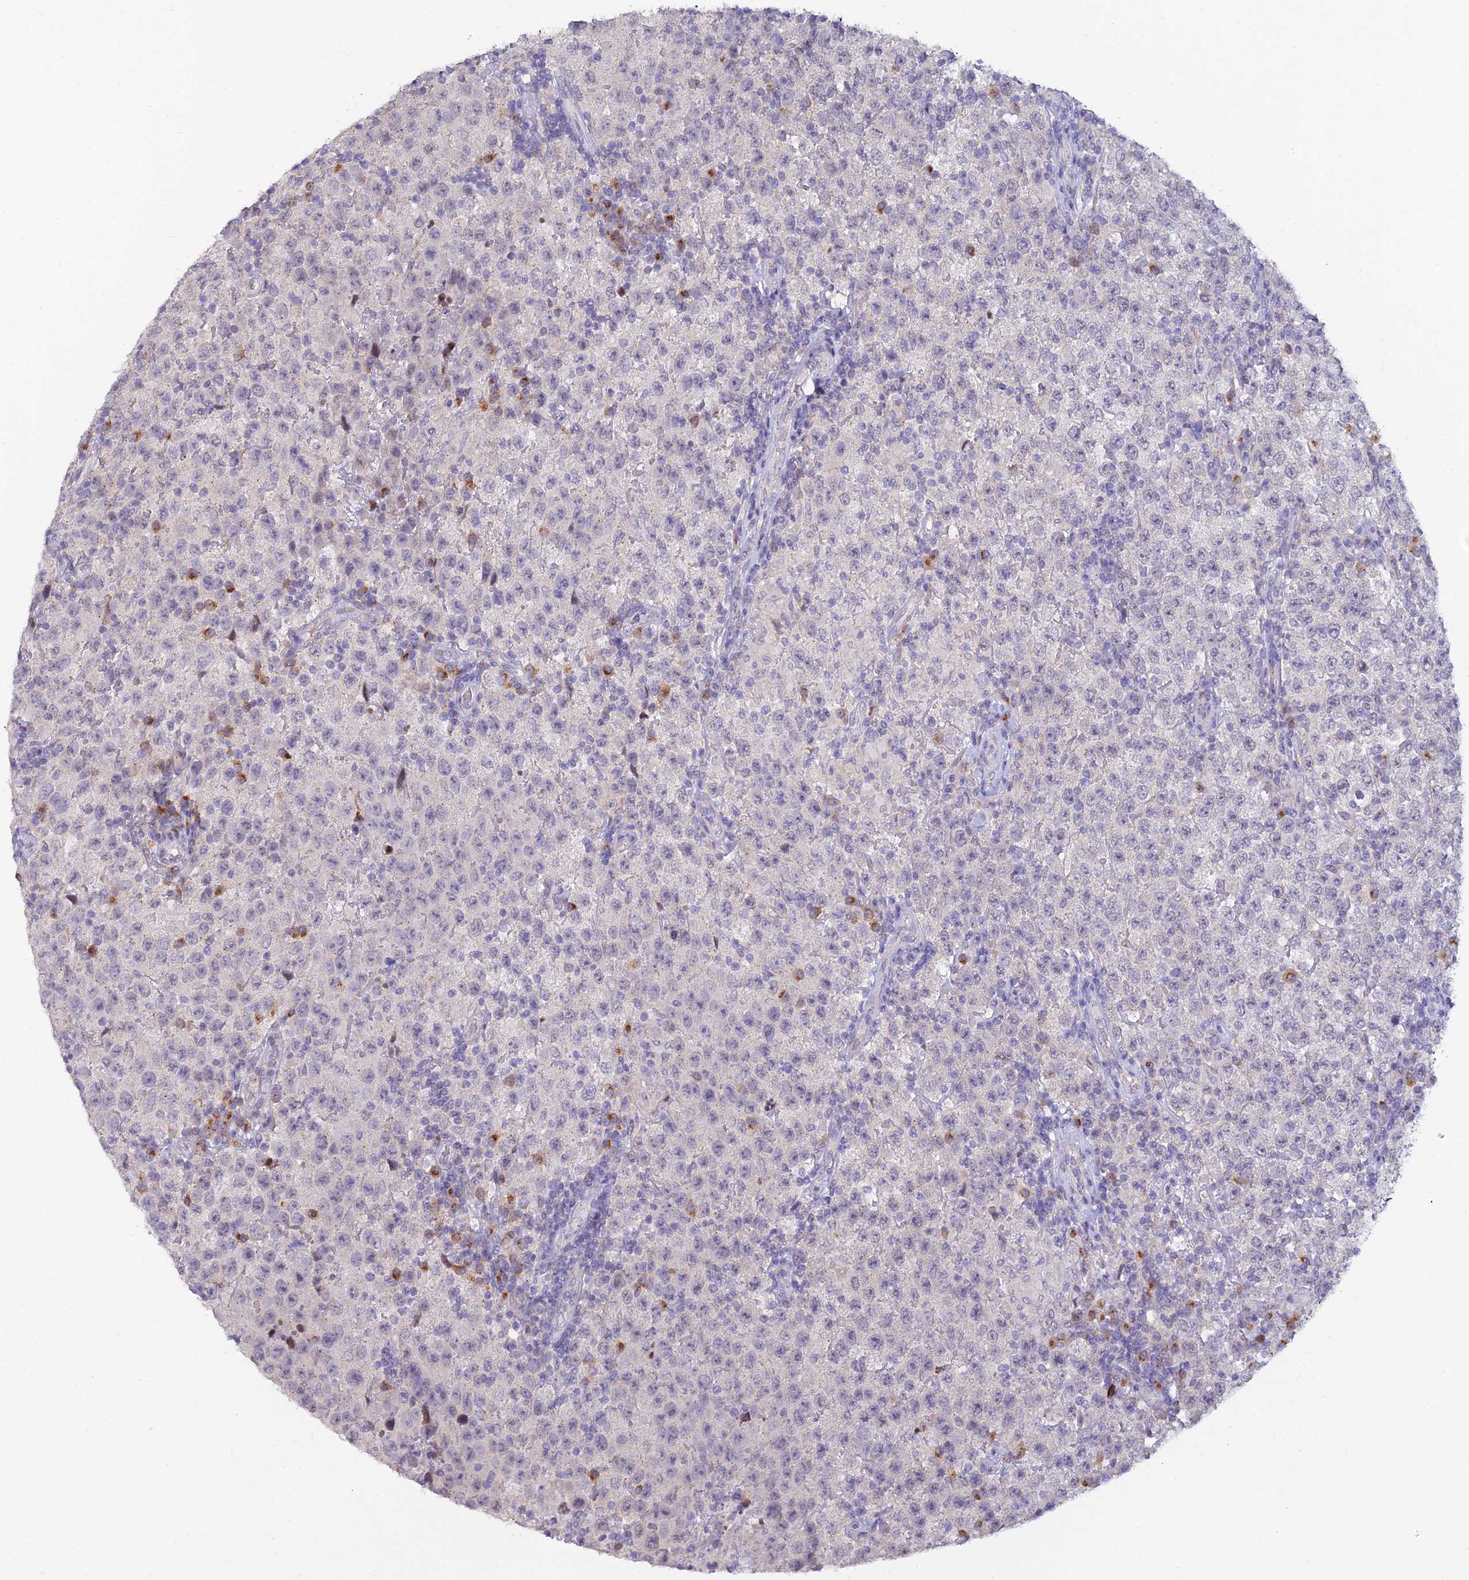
{"staining": {"intensity": "negative", "quantity": "none", "location": "none"}, "tissue": "testis cancer", "cell_type": "Tumor cells", "image_type": "cancer", "snomed": [{"axis": "morphology", "description": "Seminoma, NOS"}, {"axis": "morphology", "description": "Carcinoma, Embryonal, NOS"}, {"axis": "topography", "description": "Testis"}], "caption": "Immunohistochemistry of embryonal carcinoma (testis) demonstrates no staining in tumor cells.", "gene": "INKA1", "patient": {"sex": "male", "age": 41}}